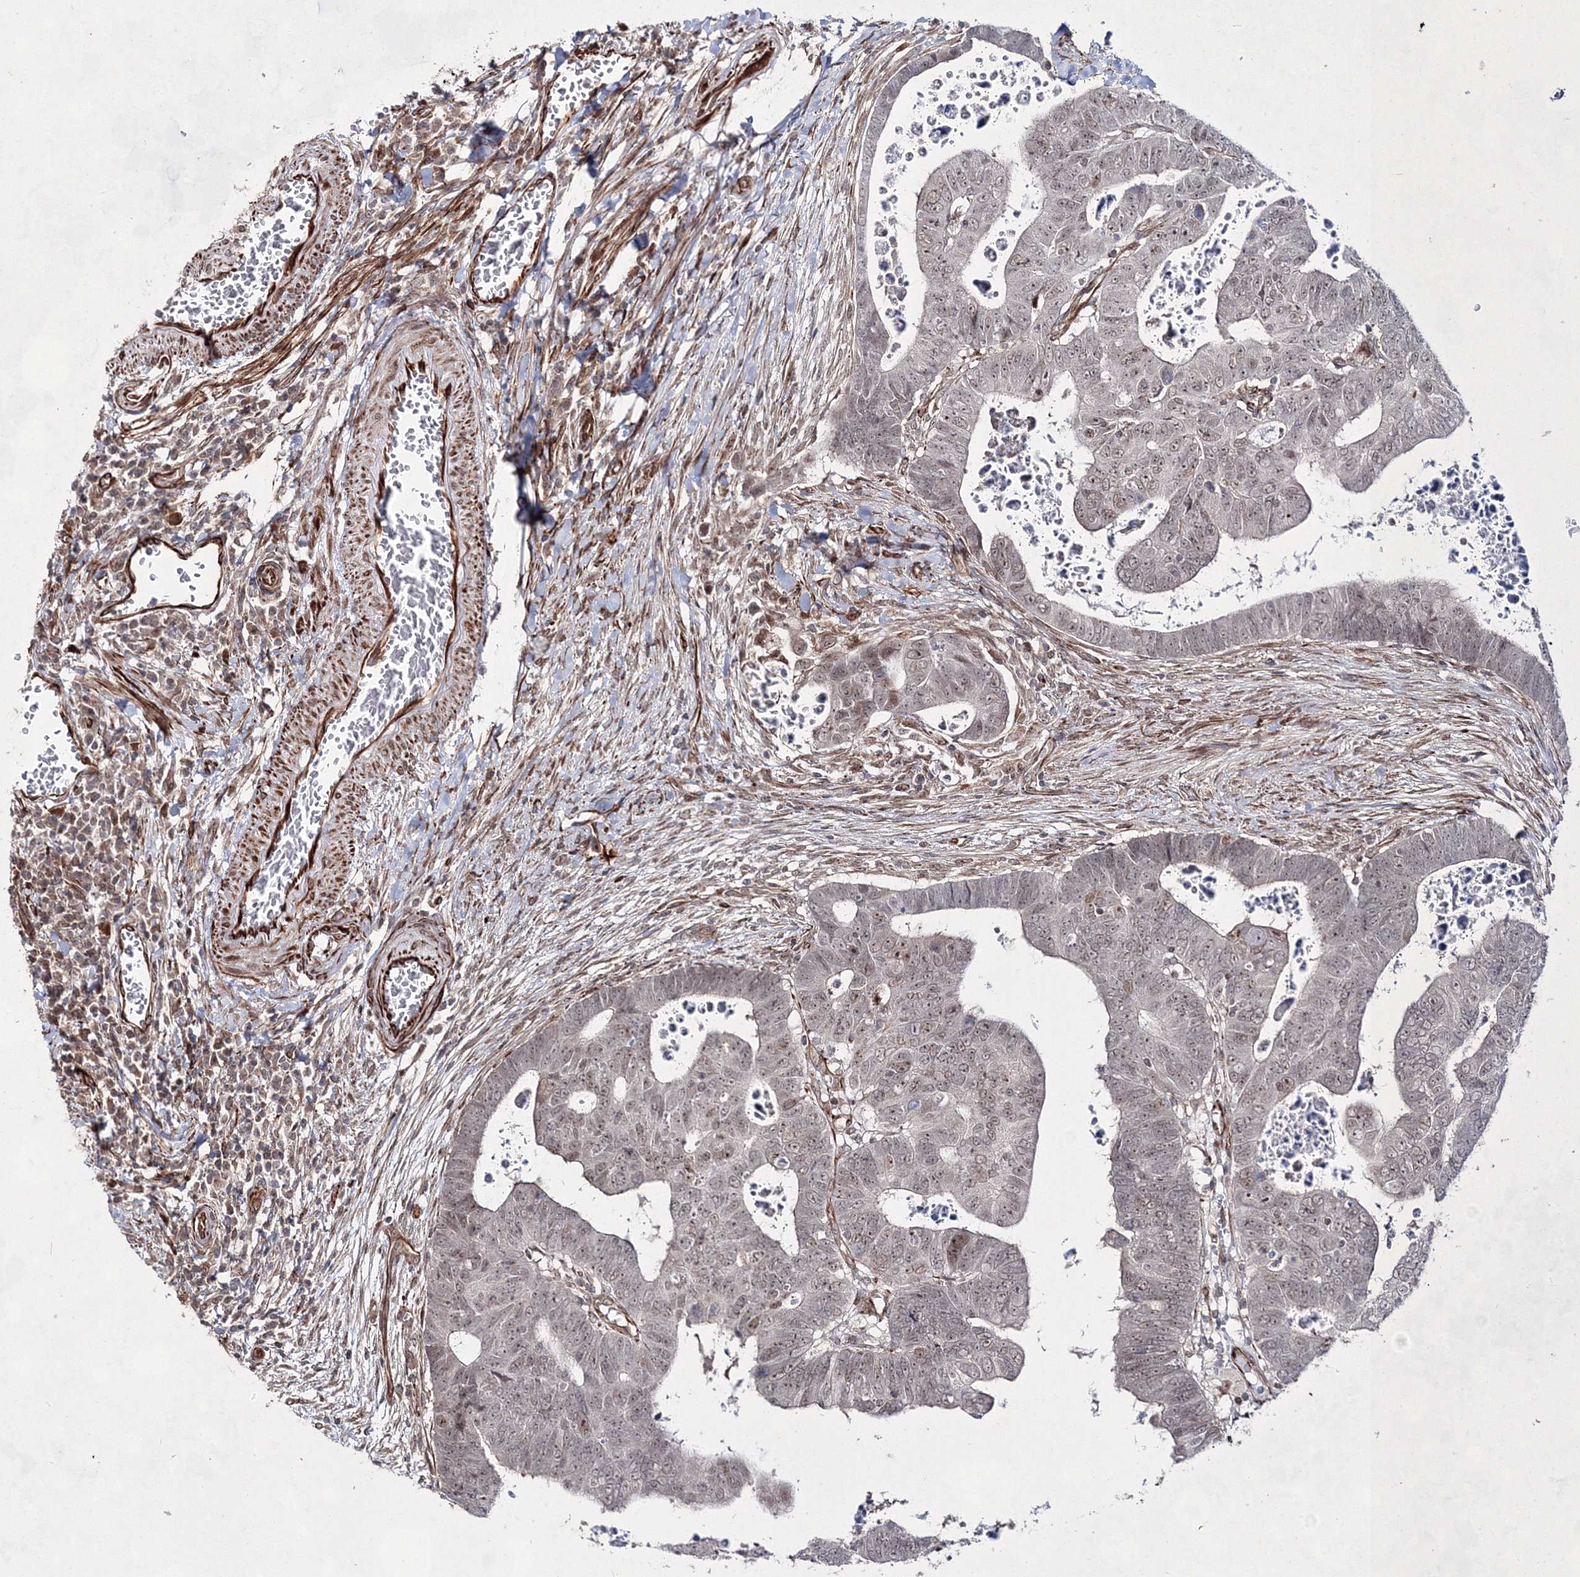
{"staining": {"intensity": "weak", "quantity": ">75%", "location": "nuclear"}, "tissue": "colorectal cancer", "cell_type": "Tumor cells", "image_type": "cancer", "snomed": [{"axis": "morphology", "description": "Normal tissue, NOS"}, {"axis": "morphology", "description": "Adenocarcinoma, NOS"}, {"axis": "topography", "description": "Rectum"}], "caption": "The immunohistochemical stain highlights weak nuclear positivity in tumor cells of colorectal cancer tissue. (Stains: DAB (3,3'-diaminobenzidine) in brown, nuclei in blue, Microscopy: brightfield microscopy at high magnification).", "gene": "SNIP1", "patient": {"sex": "female", "age": 65}}